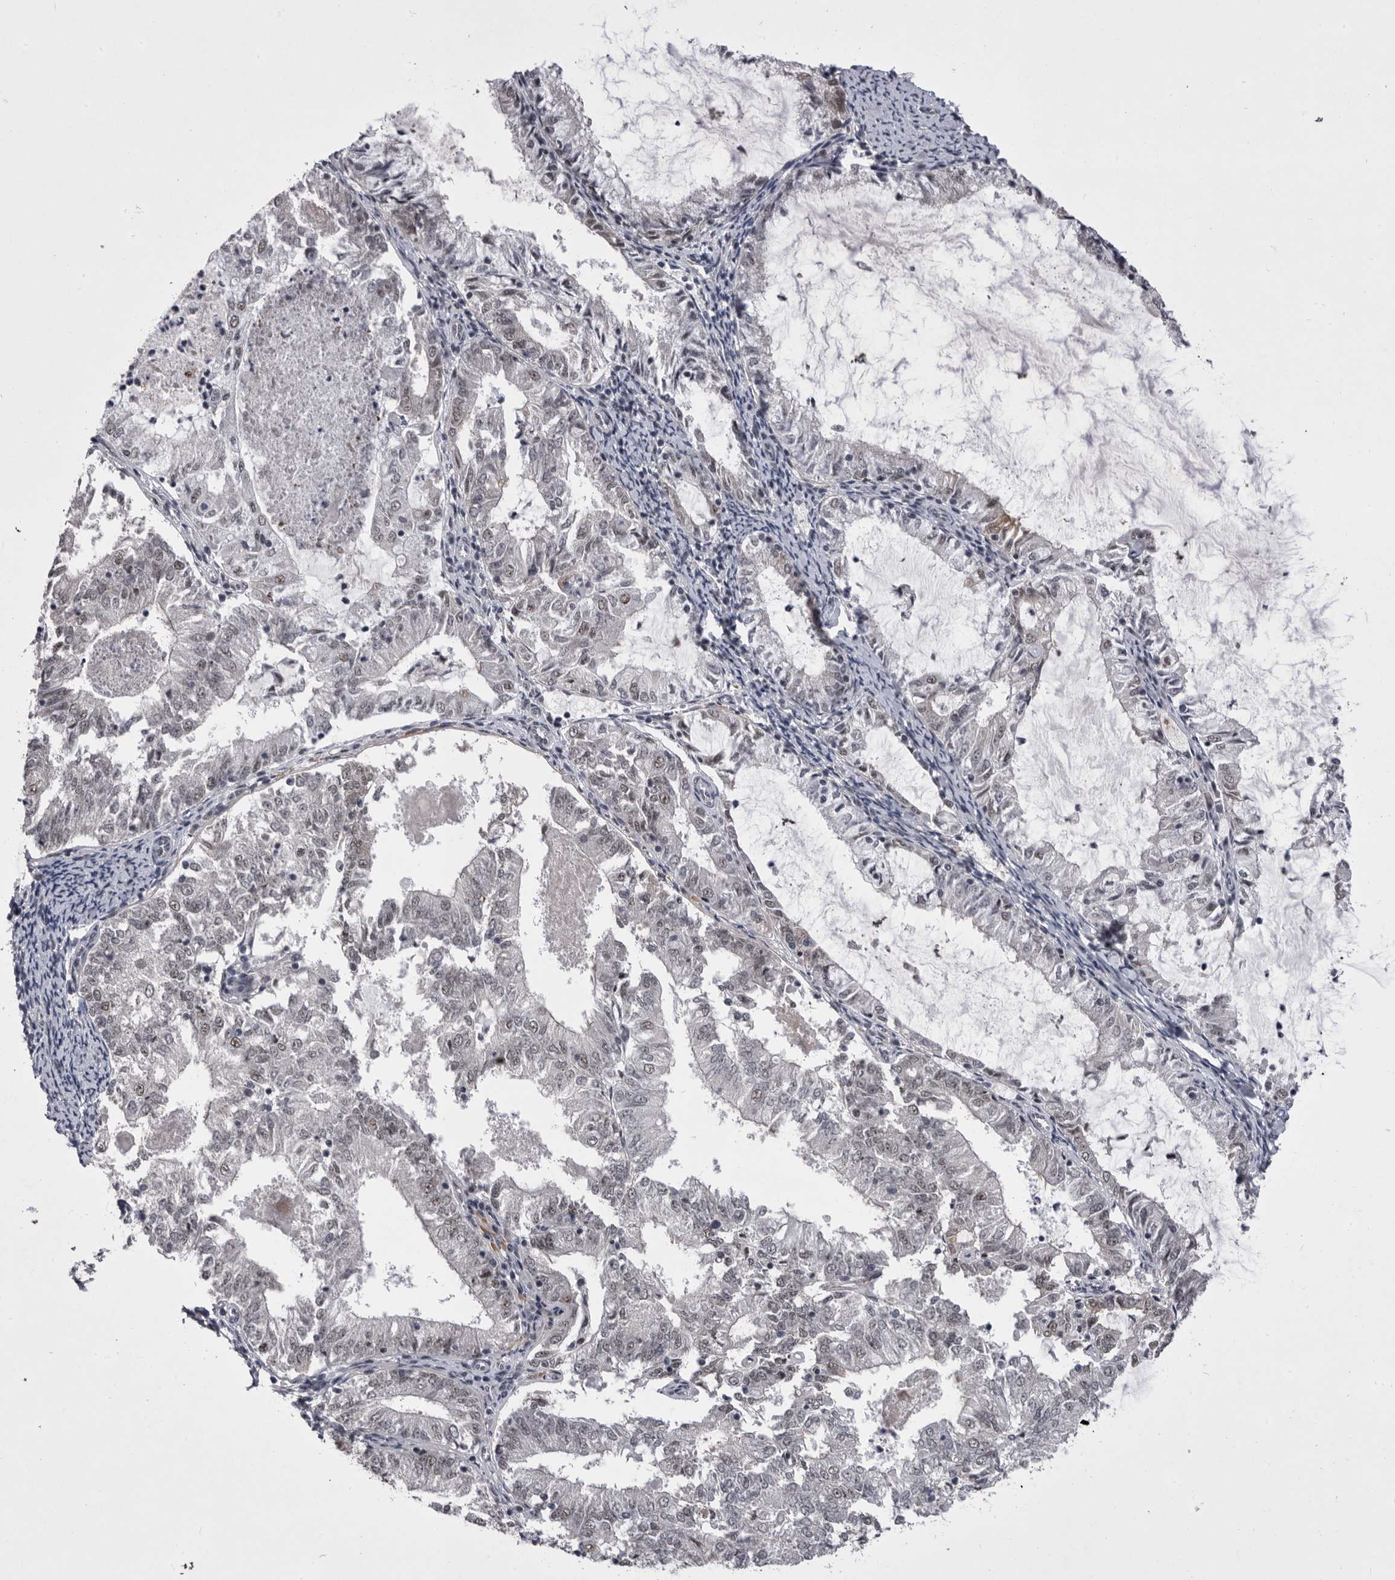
{"staining": {"intensity": "negative", "quantity": "none", "location": "none"}, "tissue": "endometrial cancer", "cell_type": "Tumor cells", "image_type": "cancer", "snomed": [{"axis": "morphology", "description": "Adenocarcinoma, NOS"}, {"axis": "topography", "description": "Endometrium"}], "caption": "Tumor cells are negative for brown protein staining in endometrial cancer (adenocarcinoma).", "gene": "PRPF3", "patient": {"sex": "female", "age": 57}}